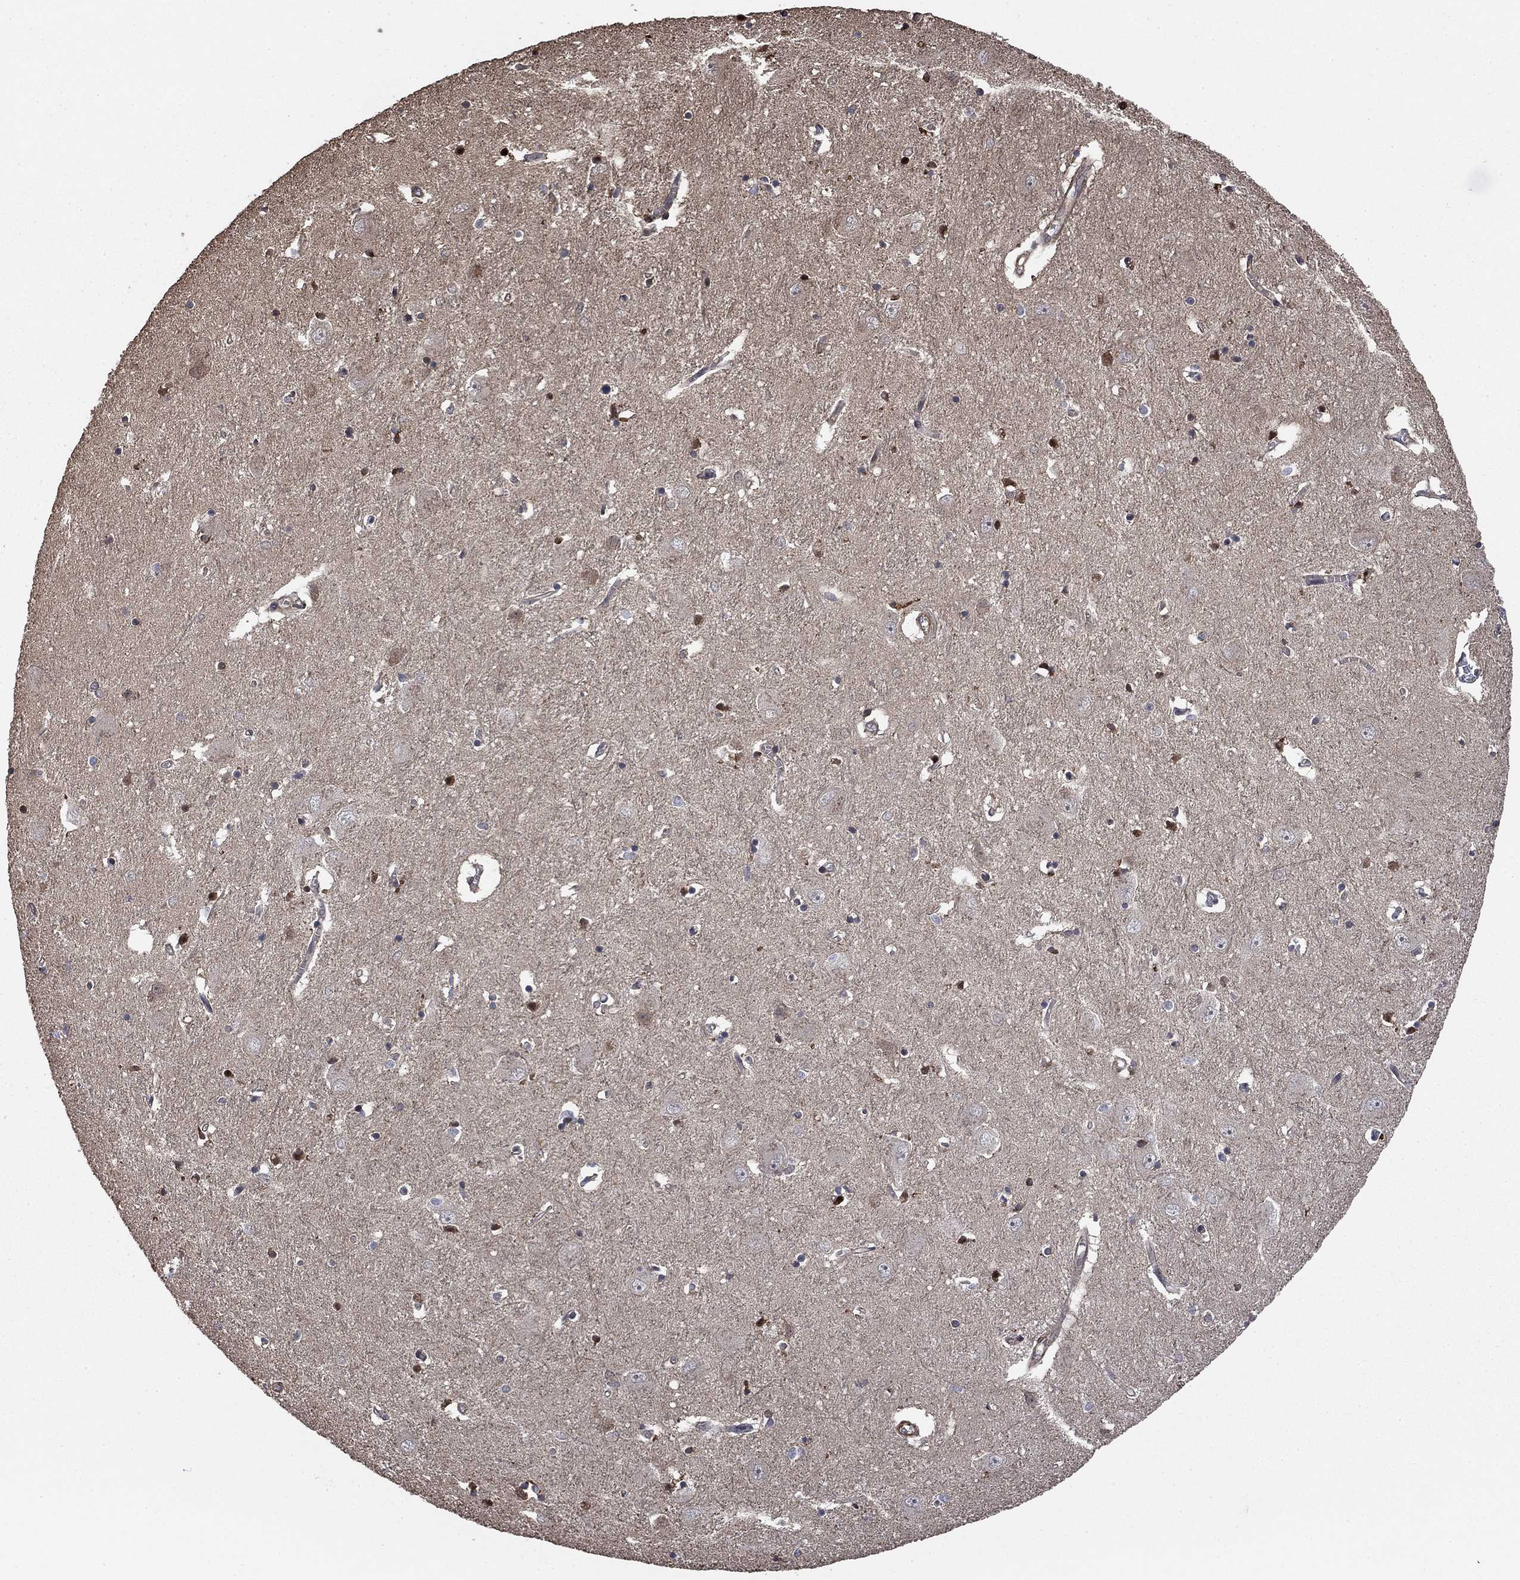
{"staining": {"intensity": "moderate", "quantity": "<25%", "location": "cytoplasmic/membranous,nuclear"}, "tissue": "caudate", "cell_type": "Glial cells", "image_type": "normal", "snomed": [{"axis": "morphology", "description": "Normal tissue, NOS"}, {"axis": "topography", "description": "Lateral ventricle wall"}], "caption": "Immunohistochemical staining of unremarkable caudate demonstrates moderate cytoplasmic/membranous,nuclear protein expression in about <25% of glial cells. (Brightfield microscopy of DAB IHC at high magnification).", "gene": "PDE3A", "patient": {"sex": "male", "age": 54}}